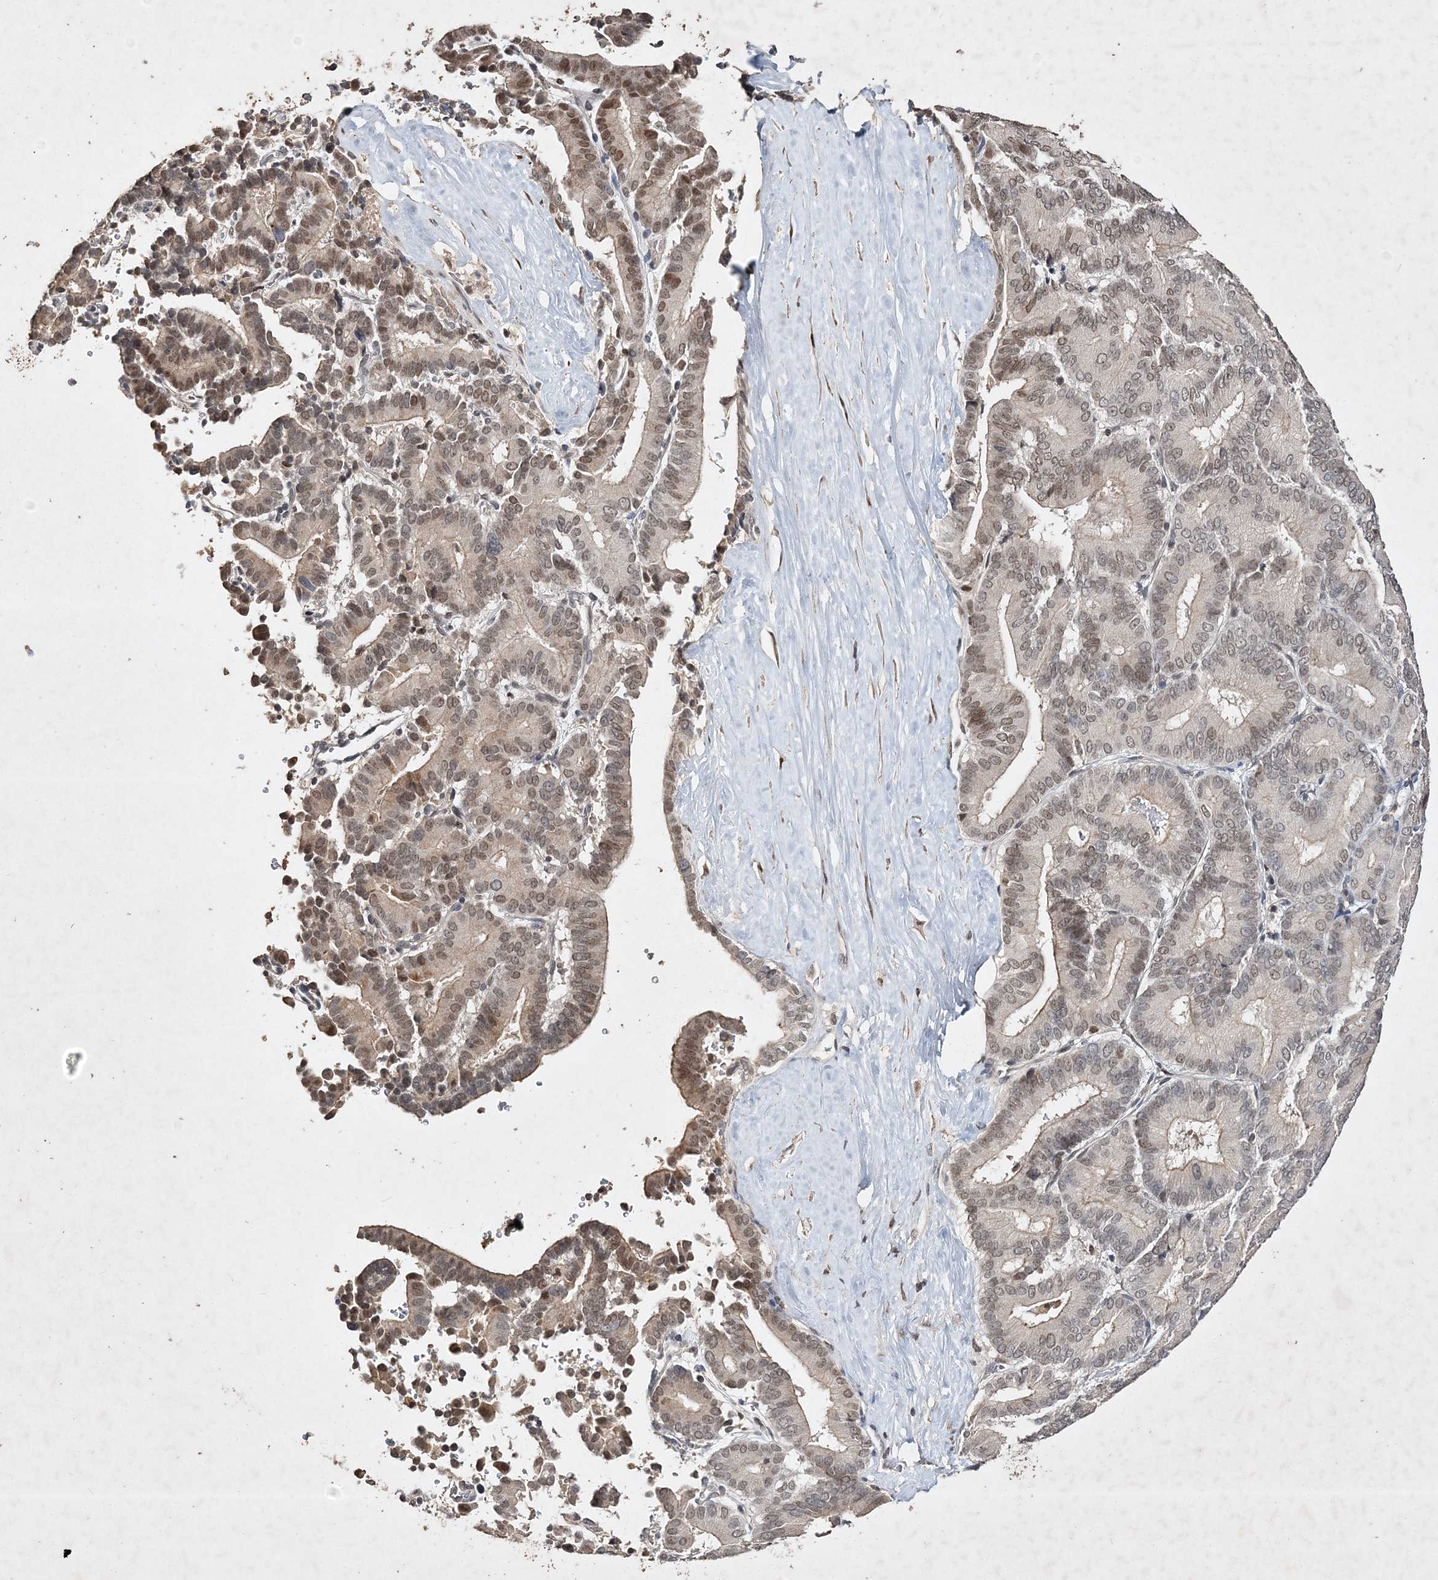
{"staining": {"intensity": "moderate", "quantity": ">75%", "location": "nuclear"}, "tissue": "liver cancer", "cell_type": "Tumor cells", "image_type": "cancer", "snomed": [{"axis": "morphology", "description": "Cholangiocarcinoma"}, {"axis": "topography", "description": "Liver"}], "caption": "IHC photomicrograph of neoplastic tissue: liver cancer (cholangiocarcinoma) stained using immunohistochemistry (IHC) reveals medium levels of moderate protein expression localized specifically in the nuclear of tumor cells, appearing as a nuclear brown color.", "gene": "C3orf38", "patient": {"sex": "female", "age": 75}}